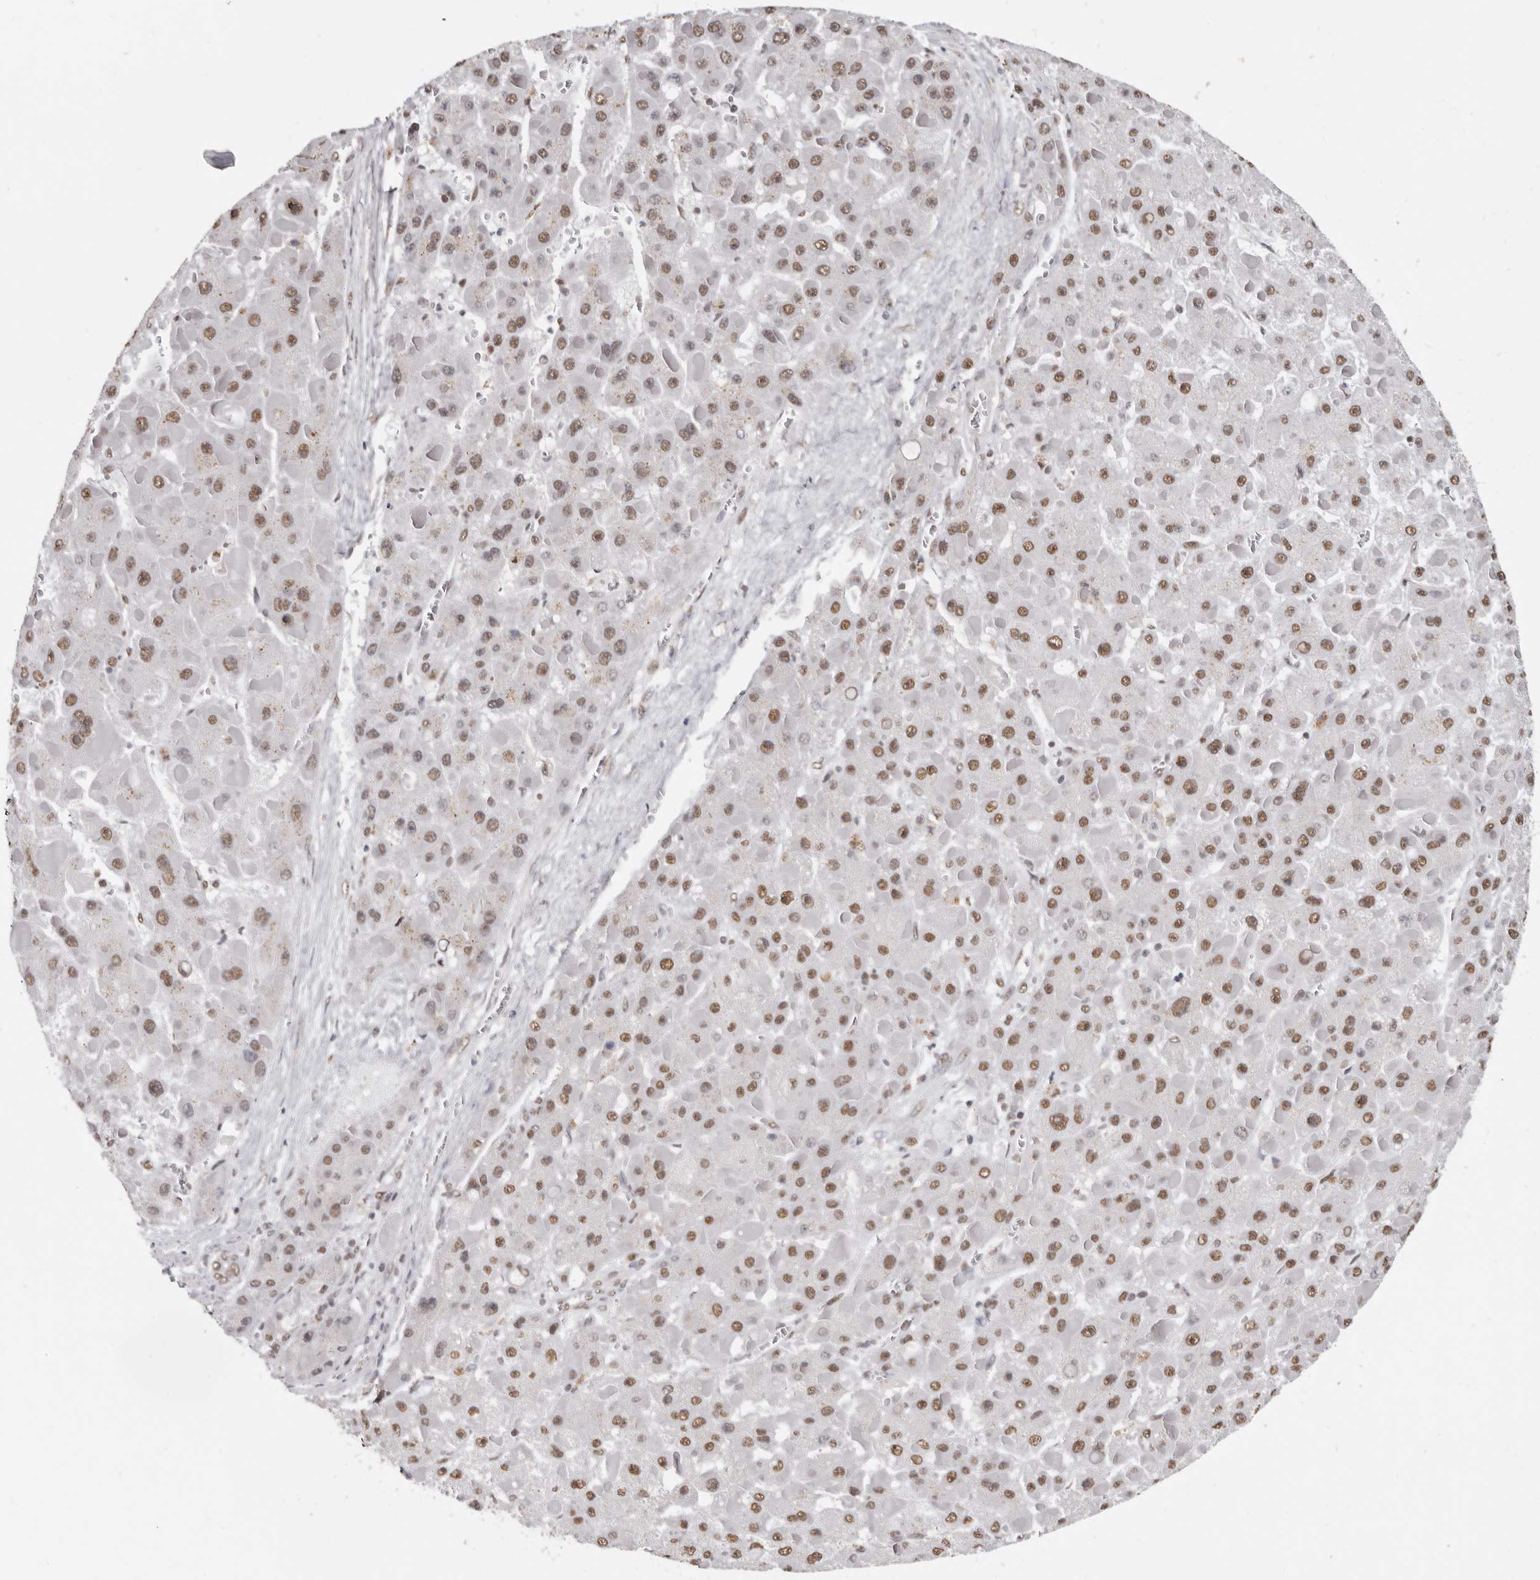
{"staining": {"intensity": "moderate", "quantity": ">75%", "location": "nuclear"}, "tissue": "liver cancer", "cell_type": "Tumor cells", "image_type": "cancer", "snomed": [{"axis": "morphology", "description": "Carcinoma, Hepatocellular, NOS"}, {"axis": "topography", "description": "Liver"}], "caption": "There is medium levels of moderate nuclear positivity in tumor cells of liver cancer (hepatocellular carcinoma), as demonstrated by immunohistochemical staining (brown color).", "gene": "SCAF4", "patient": {"sex": "female", "age": 73}}